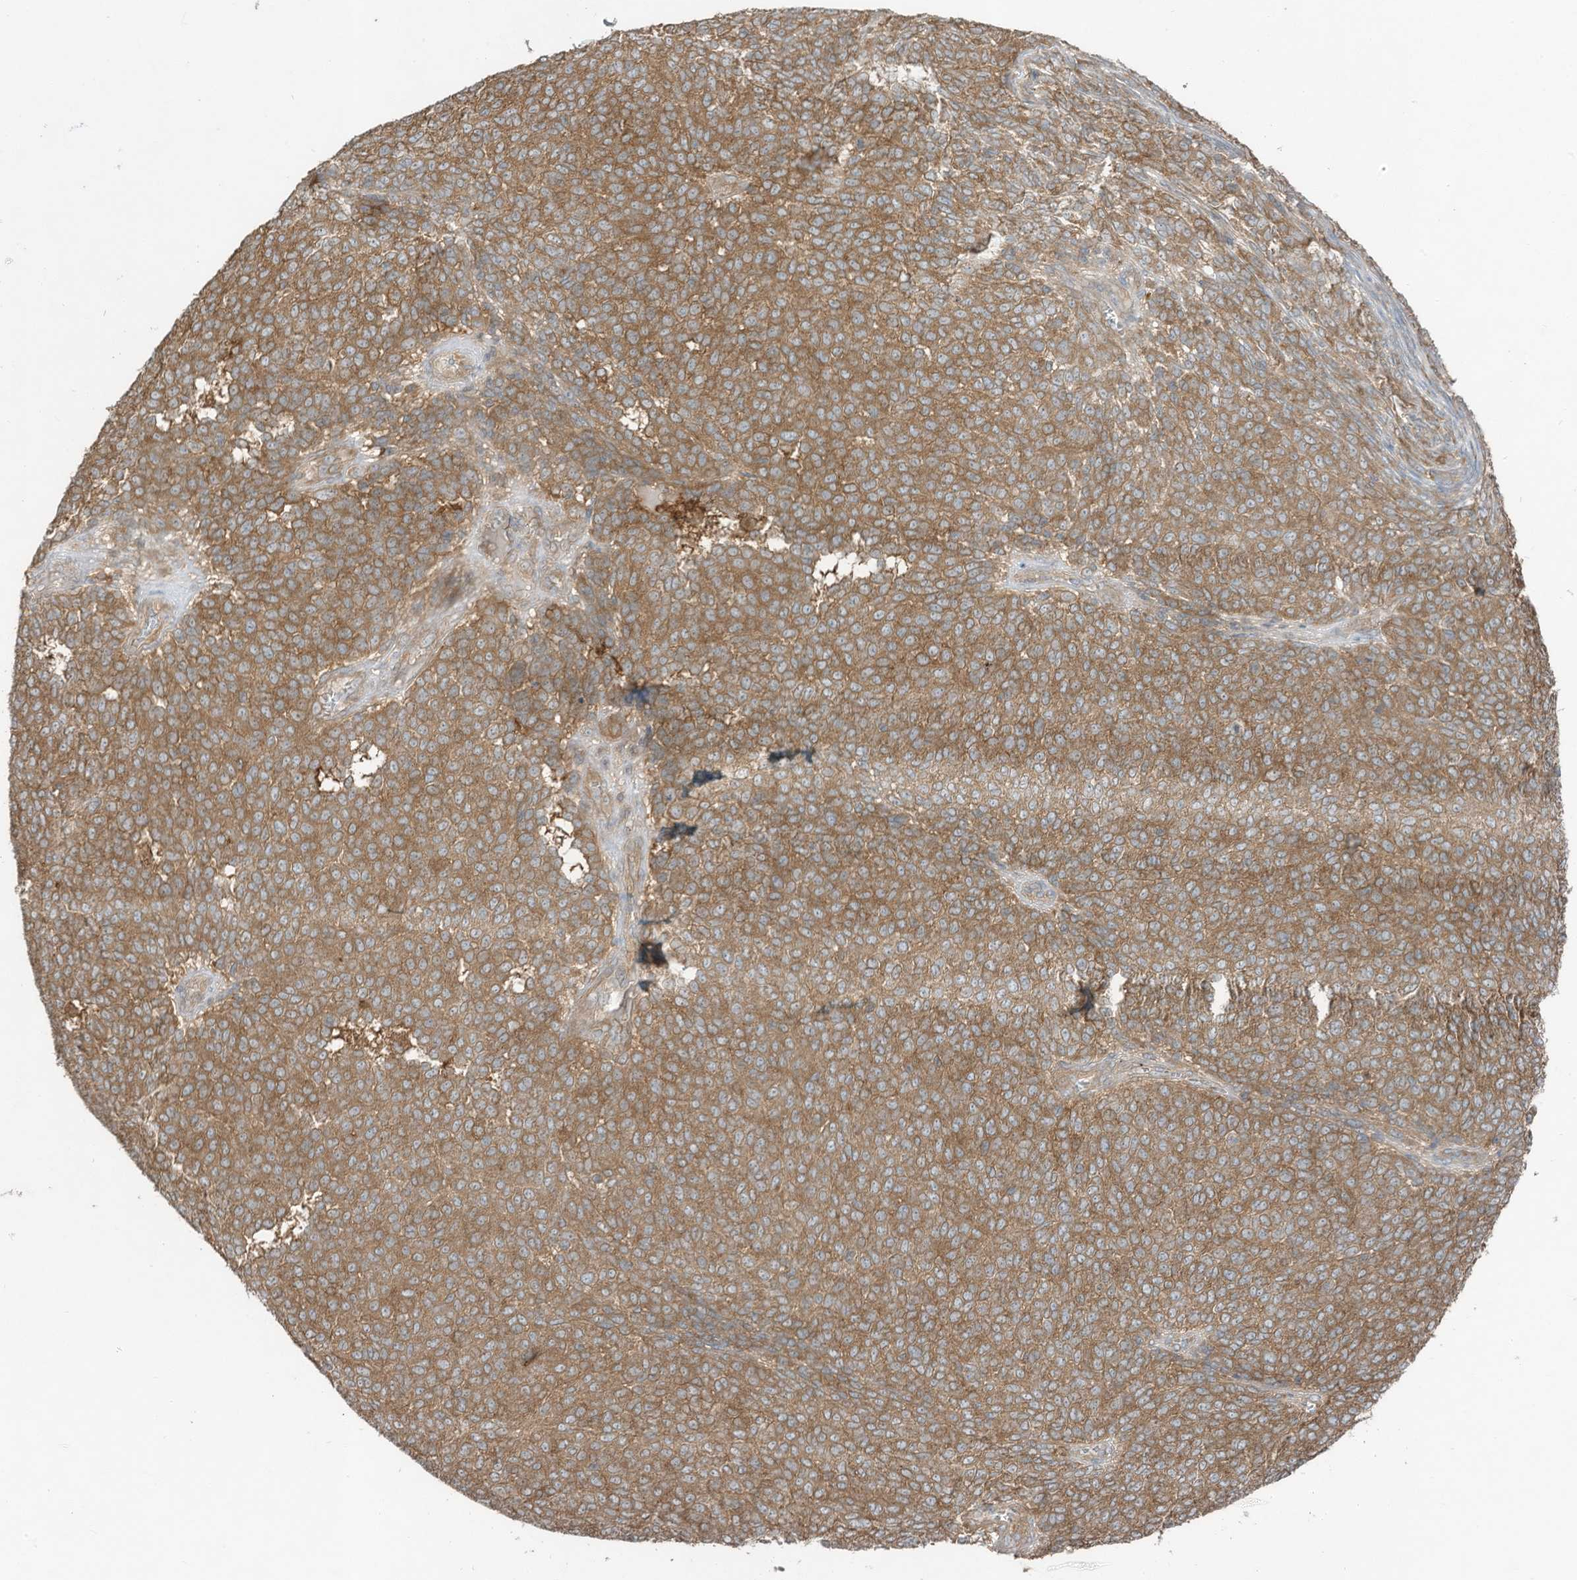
{"staining": {"intensity": "moderate", "quantity": ">75%", "location": "cytoplasmic/membranous"}, "tissue": "melanoma", "cell_type": "Tumor cells", "image_type": "cancer", "snomed": [{"axis": "morphology", "description": "Malignant melanoma, NOS"}, {"axis": "topography", "description": "Skin"}], "caption": "Moderate cytoplasmic/membranous protein staining is seen in about >75% of tumor cells in melanoma.", "gene": "LDAH", "patient": {"sex": "male", "age": 73}}